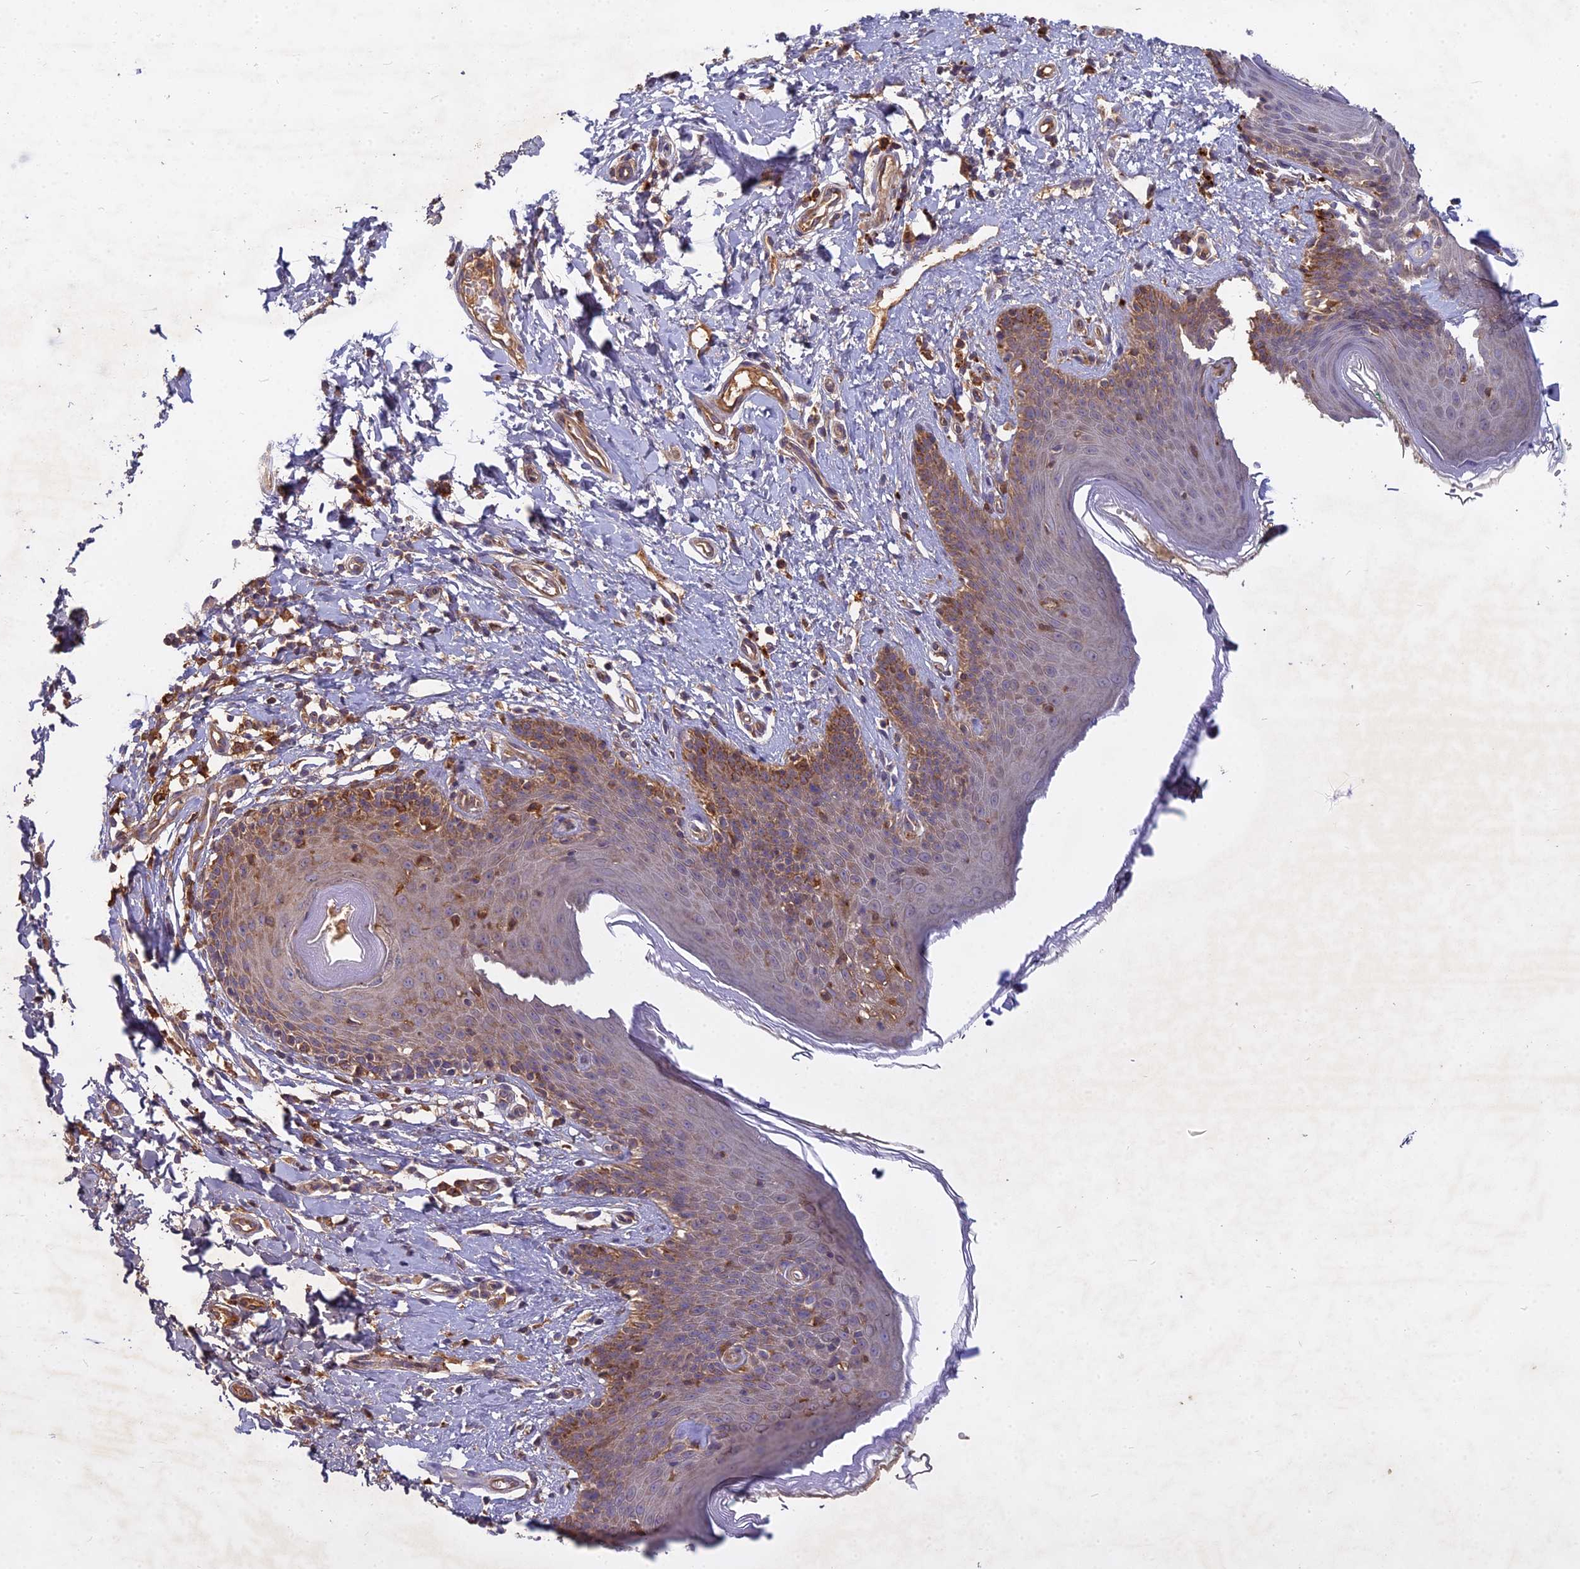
{"staining": {"intensity": "moderate", "quantity": "25%-75%", "location": "cytoplasmic/membranous"}, "tissue": "skin", "cell_type": "Epidermal cells", "image_type": "normal", "snomed": [{"axis": "morphology", "description": "Normal tissue, NOS"}, {"axis": "topography", "description": "Vulva"}], "caption": "Human skin stained for a protein (brown) exhibits moderate cytoplasmic/membranous positive staining in about 25%-75% of epidermal cells.", "gene": "CCDC167", "patient": {"sex": "female", "age": 66}}